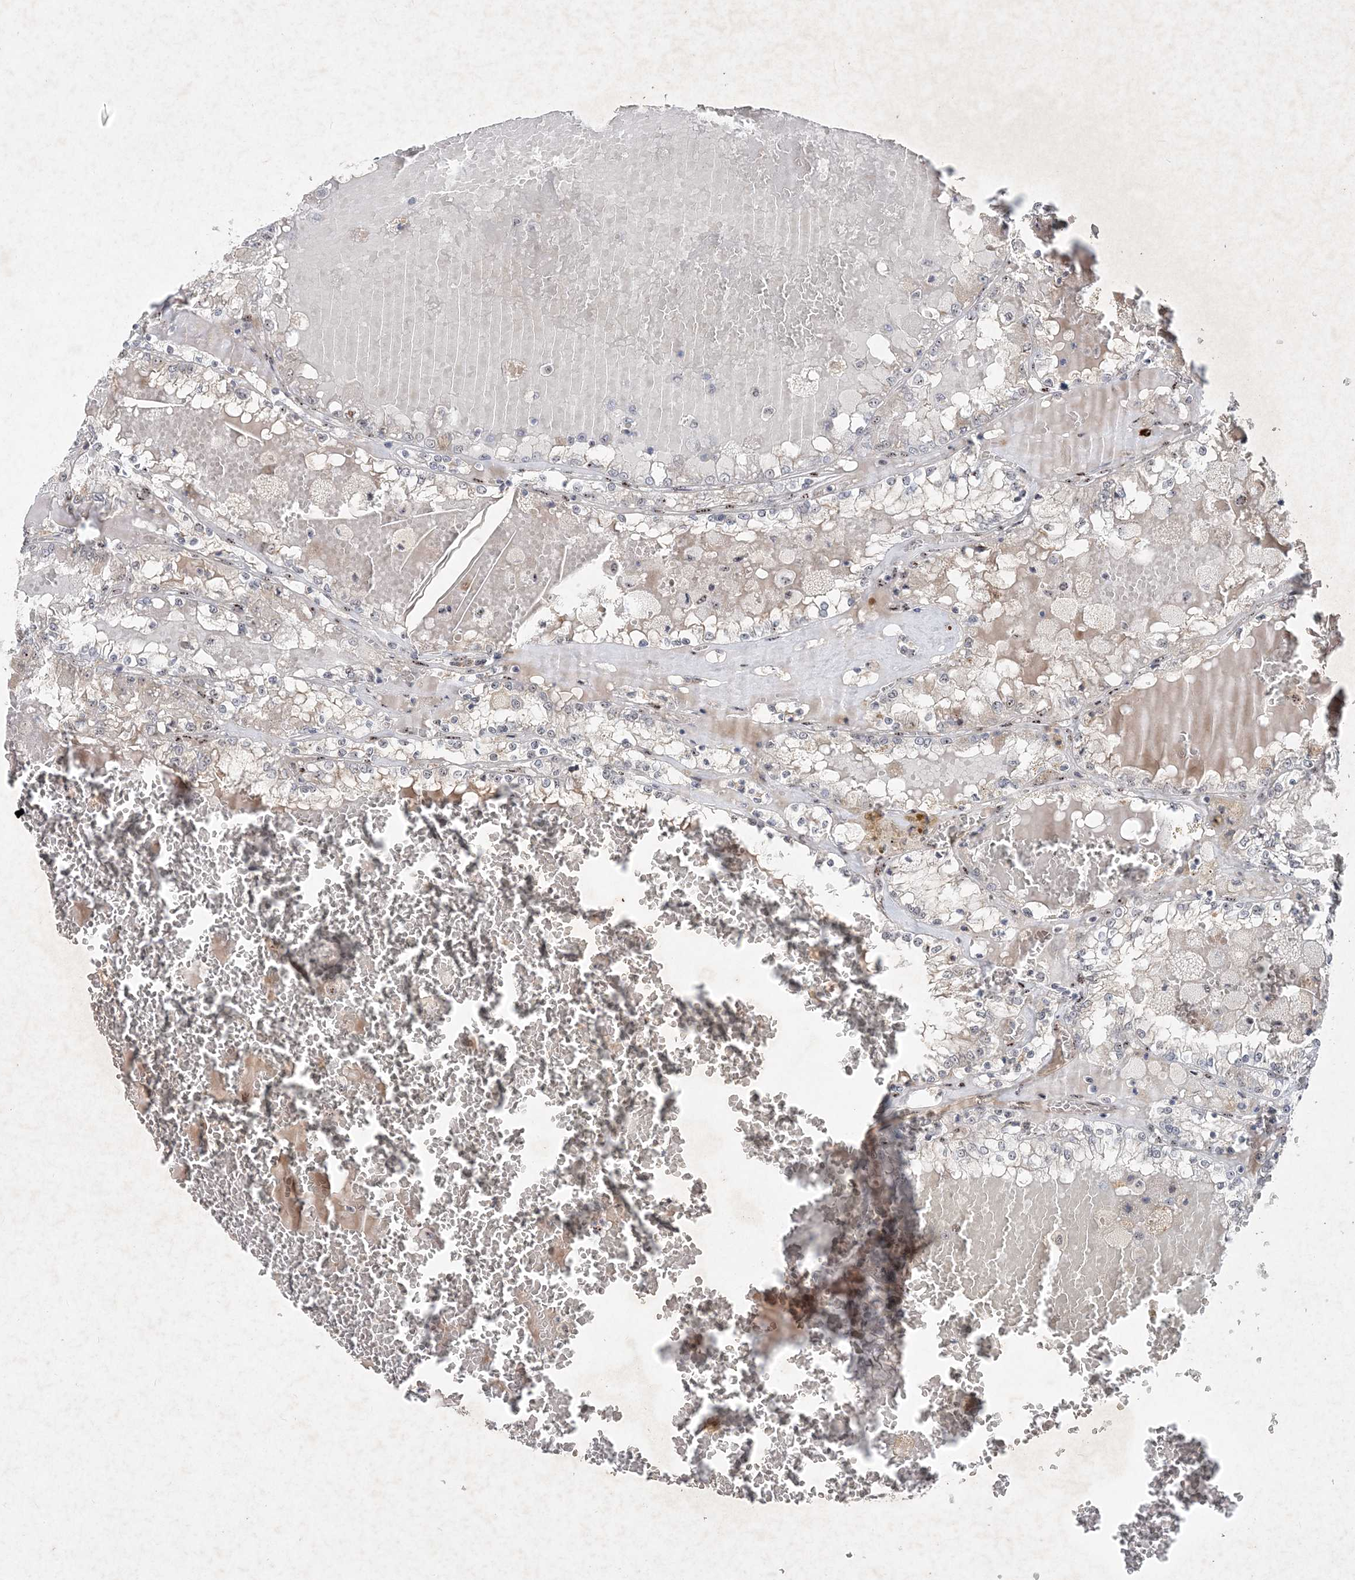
{"staining": {"intensity": "weak", "quantity": "<25%", "location": "nuclear"}, "tissue": "renal cancer", "cell_type": "Tumor cells", "image_type": "cancer", "snomed": [{"axis": "morphology", "description": "Adenocarcinoma, NOS"}, {"axis": "topography", "description": "Kidney"}], "caption": "Renal cancer stained for a protein using immunohistochemistry (IHC) displays no staining tumor cells.", "gene": "GIN1", "patient": {"sex": "female", "age": 56}}